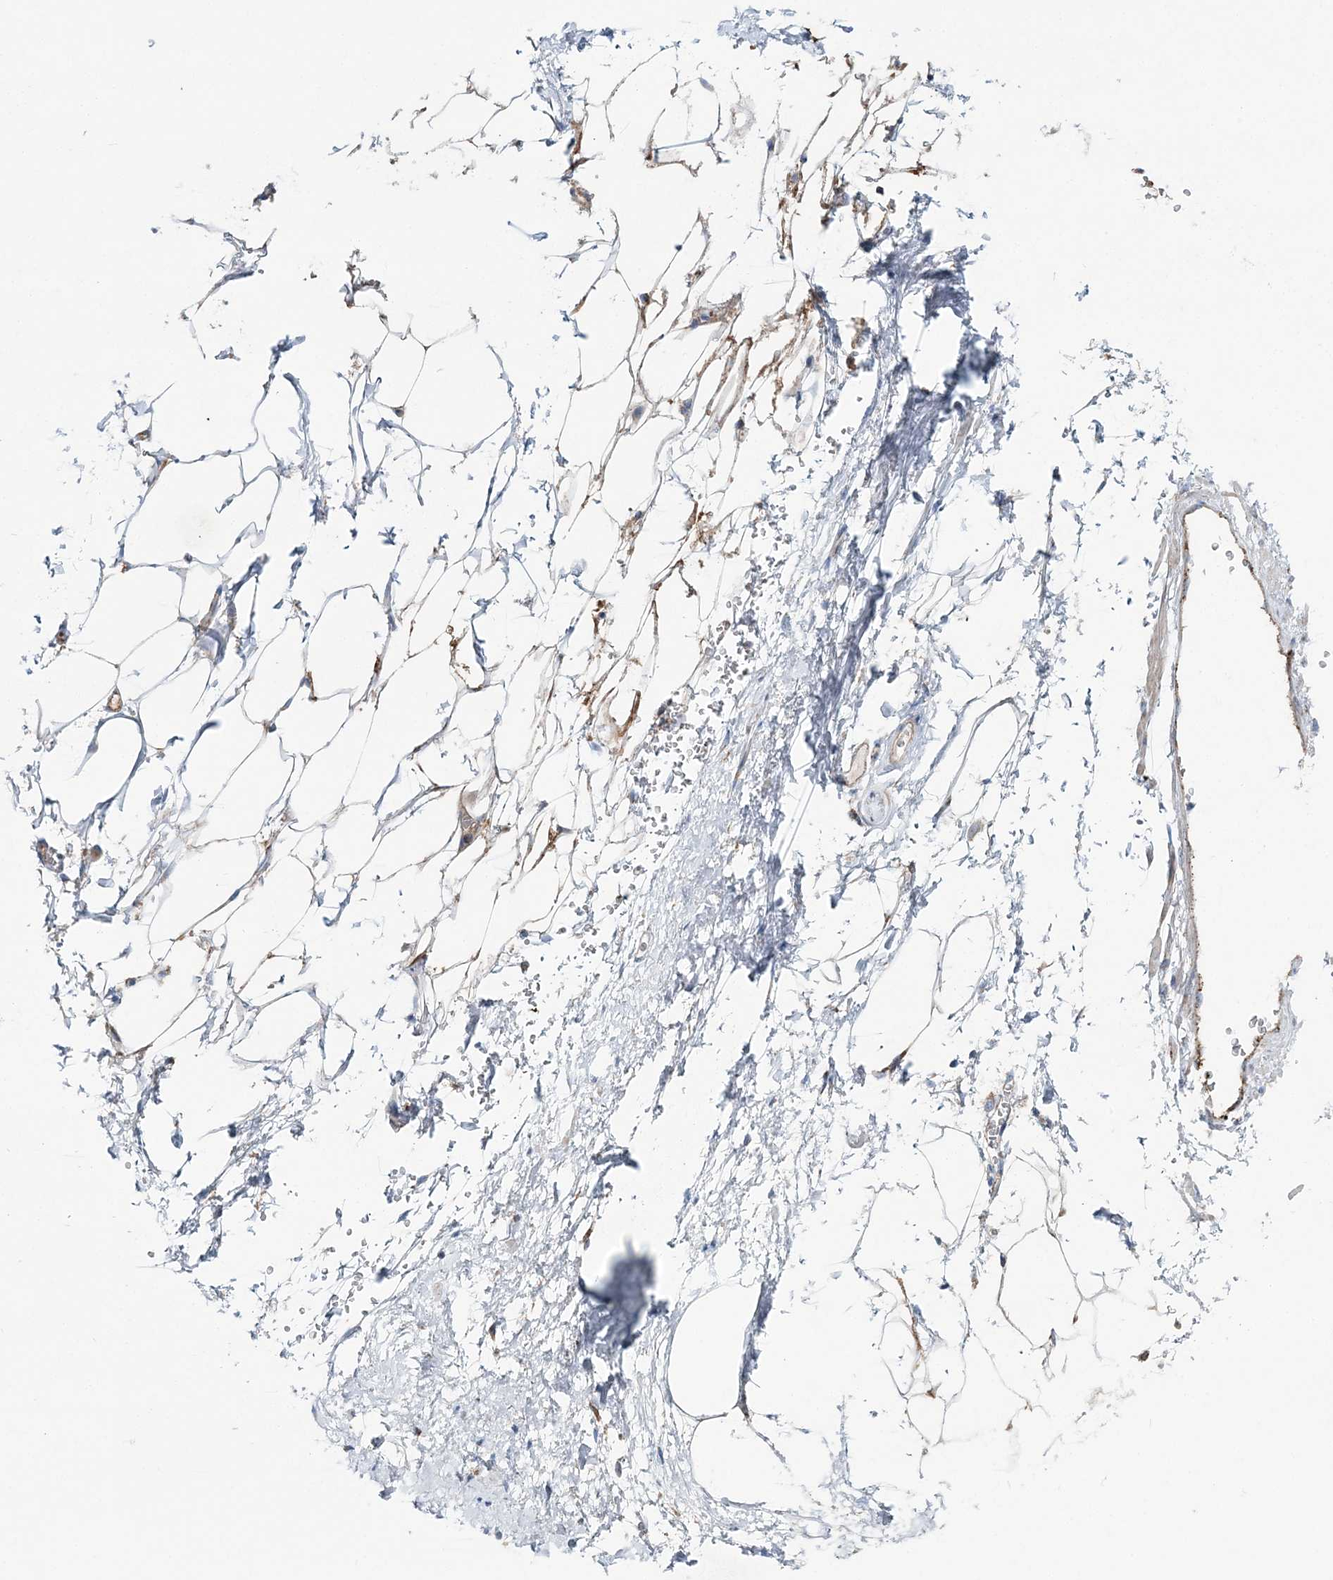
{"staining": {"intensity": "negative", "quantity": "none", "location": "none"}, "tissue": "adipose tissue", "cell_type": "Adipocytes", "image_type": "normal", "snomed": [{"axis": "morphology", "description": "Normal tissue, NOS"}, {"axis": "morphology", "description": "Adenocarcinoma, Low grade"}, {"axis": "topography", "description": "Prostate"}, {"axis": "topography", "description": "Peripheral nerve tissue"}], "caption": "This micrograph is of normal adipose tissue stained with immunohistochemistry to label a protein in brown with the nuclei are counter-stained blue. There is no expression in adipocytes. (DAB IHC visualized using brightfield microscopy, high magnification).", "gene": "ARHGAP6", "patient": {"sex": "male", "age": 63}}